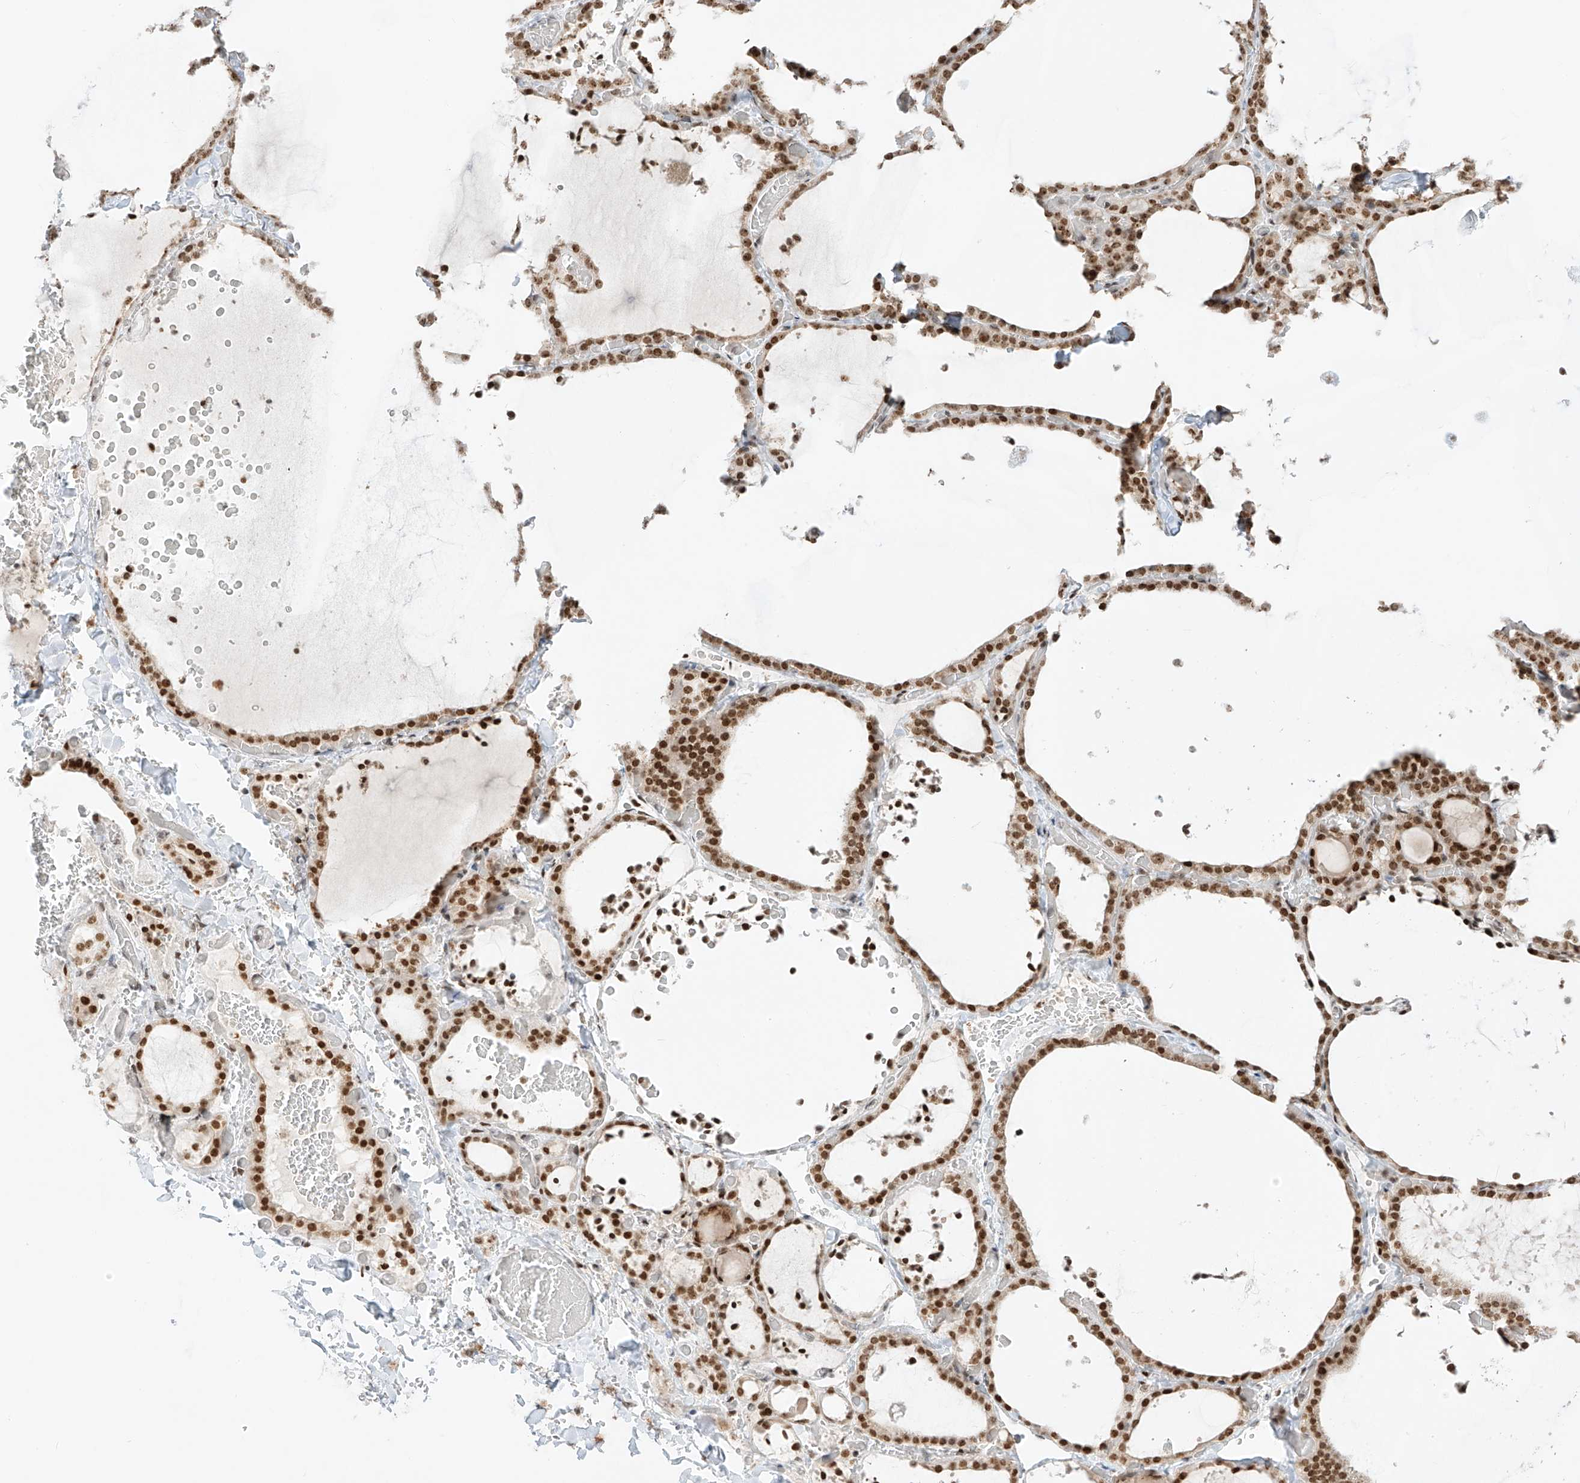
{"staining": {"intensity": "moderate", "quantity": ">75%", "location": "nuclear"}, "tissue": "thyroid gland", "cell_type": "Glandular cells", "image_type": "normal", "snomed": [{"axis": "morphology", "description": "Normal tissue, NOS"}, {"axis": "topography", "description": "Thyroid gland"}], "caption": "Thyroid gland stained for a protein exhibits moderate nuclear positivity in glandular cells. (DAB (3,3'-diaminobenzidine) IHC, brown staining for protein, blue staining for nuclei).", "gene": "ZNF512", "patient": {"sex": "female", "age": 22}}